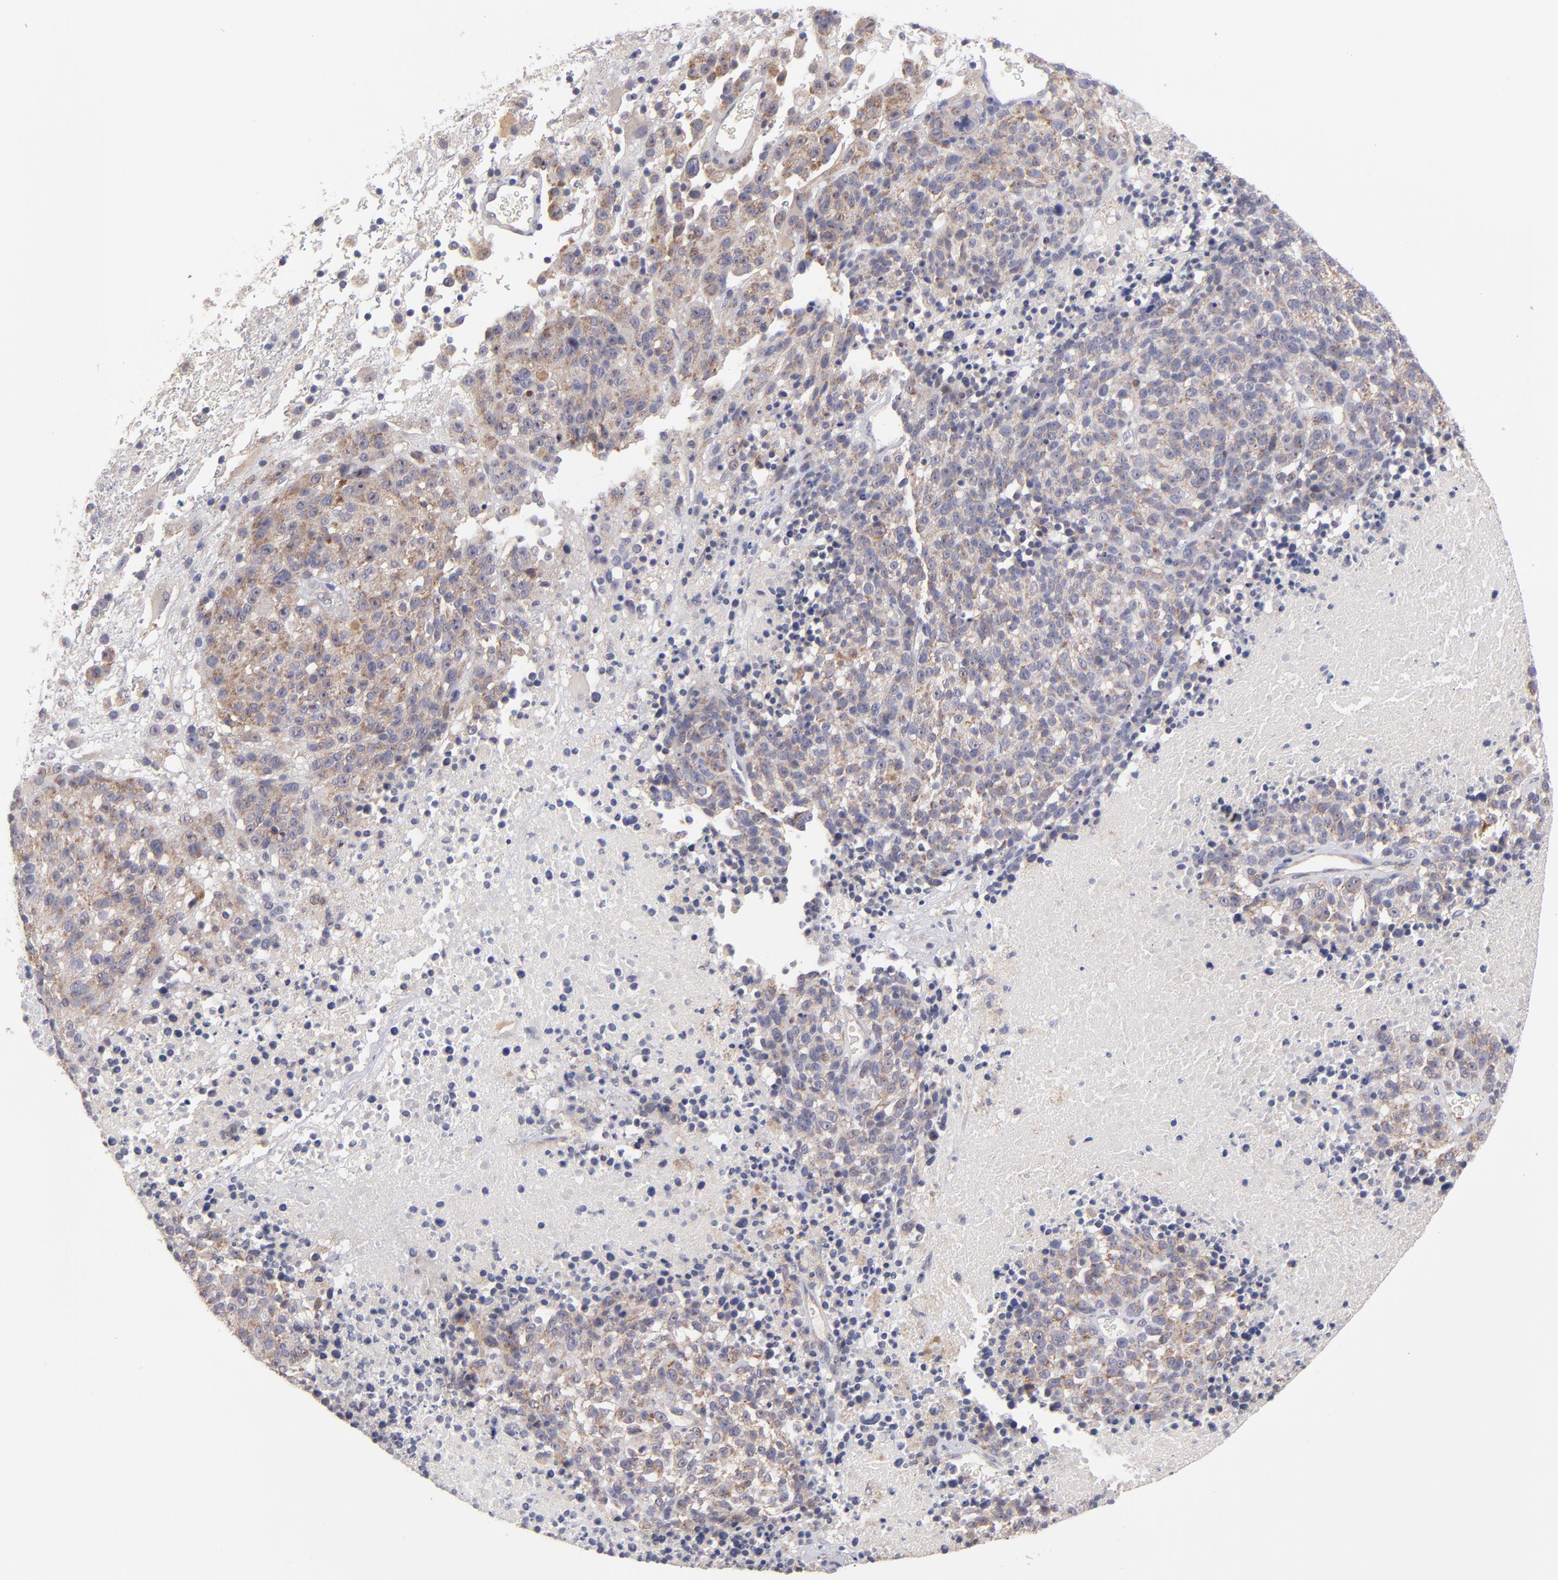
{"staining": {"intensity": "weak", "quantity": ">75%", "location": "cytoplasmic/membranous"}, "tissue": "melanoma", "cell_type": "Tumor cells", "image_type": "cancer", "snomed": [{"axis": "morphology", "description": "Malignant melanoma, Metastatic site"}, {"axis": "topography", "description": "Cerebral cortex"}], "caption": "This is an image of immunohistochemistry staining of malignant melanoma (metastatic site), which shows weak staining in the cytoplasmic/membranous of tumor cells.", "gene": "HCCS", "patient": {"sex": "female", "age": 52}}